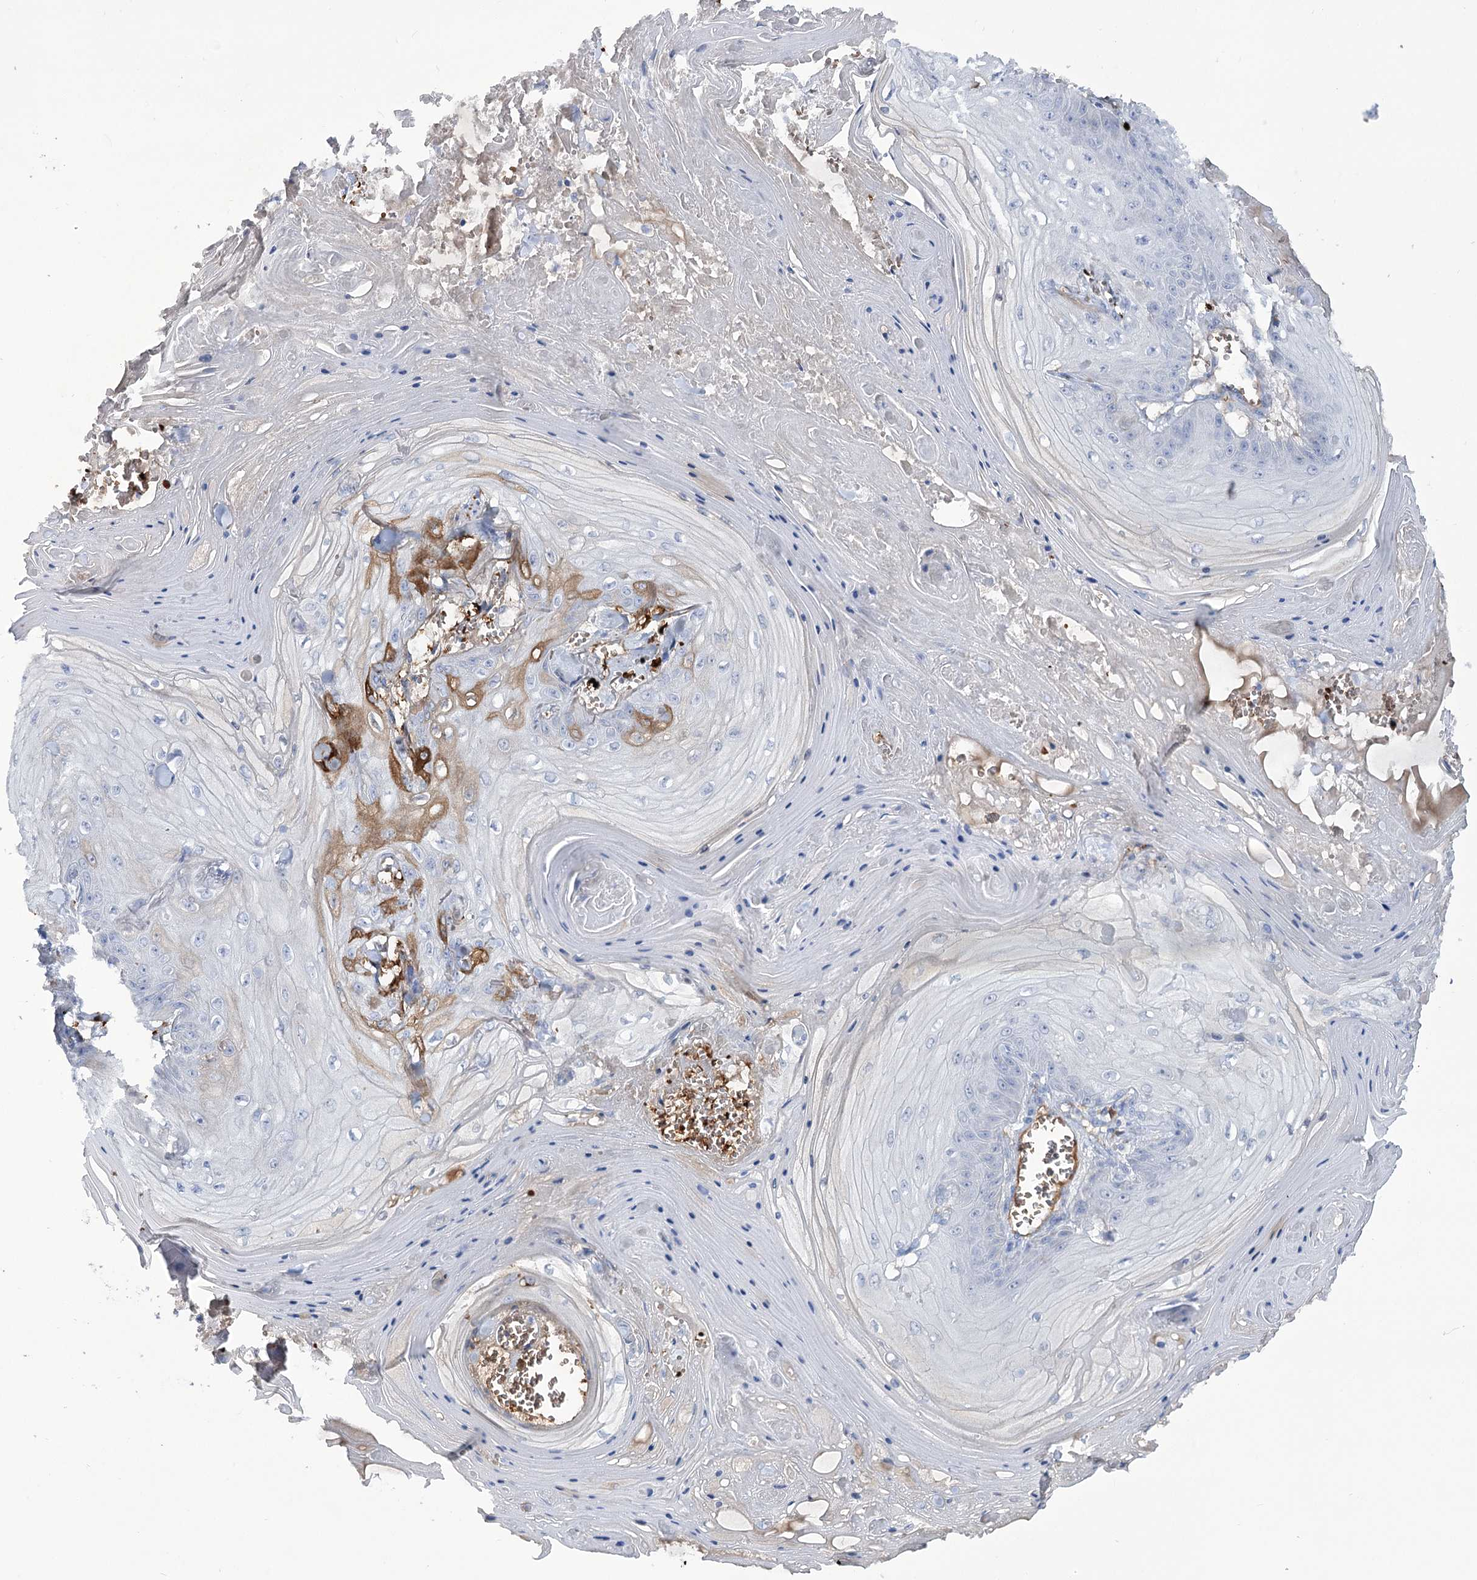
{"staining": {"intensity": "negative", "quantity": "none", "location": "none"}, "tissue": "skin cancer", "cell_type": "Tumor cells", "image_type": "cancer", "snomed": [{"axis": "morphology", "description": "Squamous cell carcinoma, NOS"}, {"axis": "topography", "description": "Skin"}], "caption": "DAB (3,3'-diaminobenzidine) immunohistochemical staining of human skin cancer (squamous cell carcinoma) displays no significant positivity in tumor cells. (IHC, brightfield microscopy, high magnification).", "gene": "GBF1", "patient": {"sex": "male", "age": 74}}